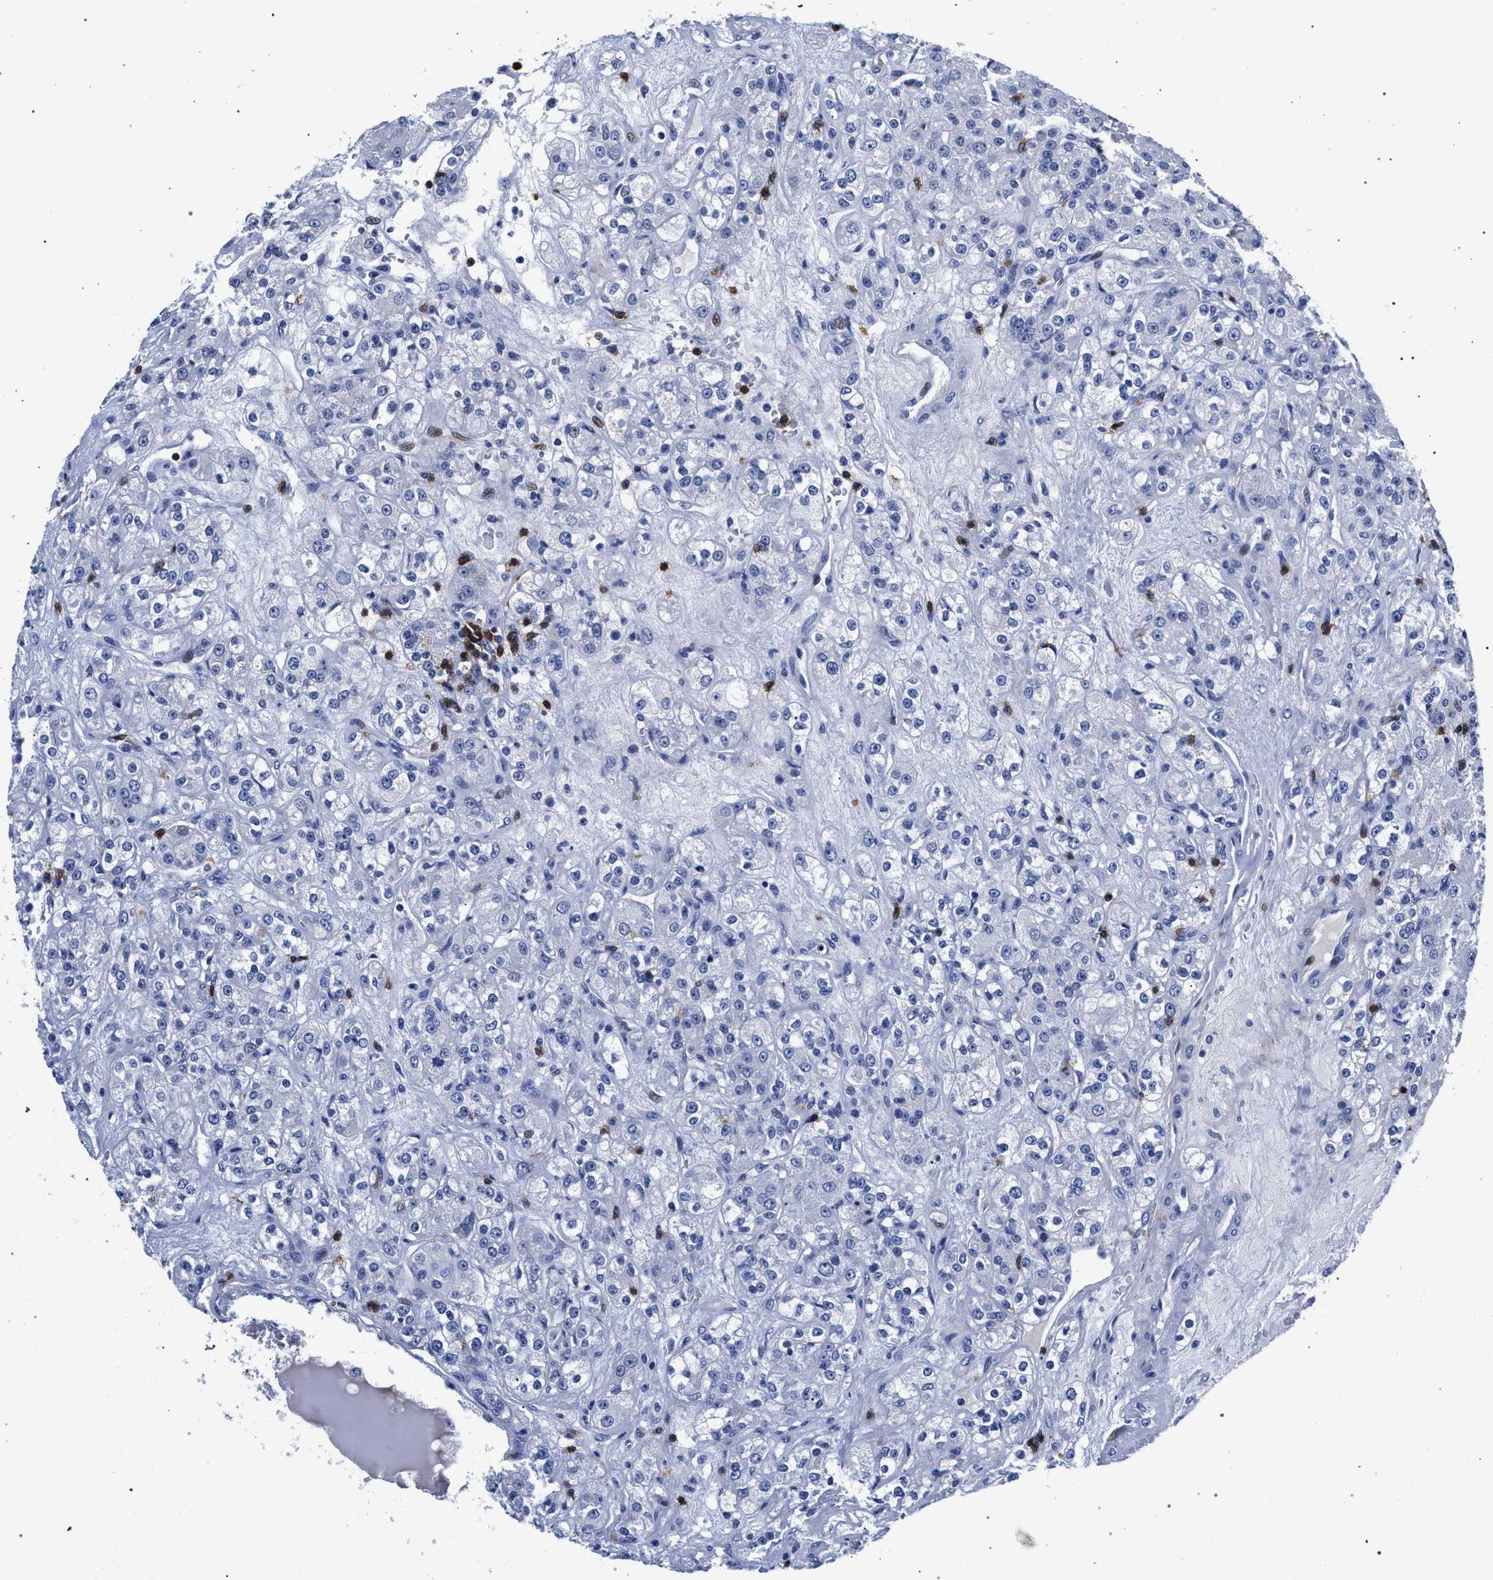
{"staining": {"intensity": "negative", "quantity": "none", "location": "none"}, "tissue": "renal cancer", "cell_type": "Tumor cells", "image_type": "cancer", "snomed": [{"axis": "morphology", "description": "Normal tissue, NOS"}, {"axis": "morphology", "description": "Adenocarcinoma, NOS"}, {"axis": "topography", "description": "Kidney"}], "caption": "Micrograph shows no significant protein positivity in tumor cells of renal cancer (adenocarcinoma). (Brightfield microscopy of DAB IHC at high magnification).", "gene": "KLRK1", "patient": {"sex": "male", "age": 61}}